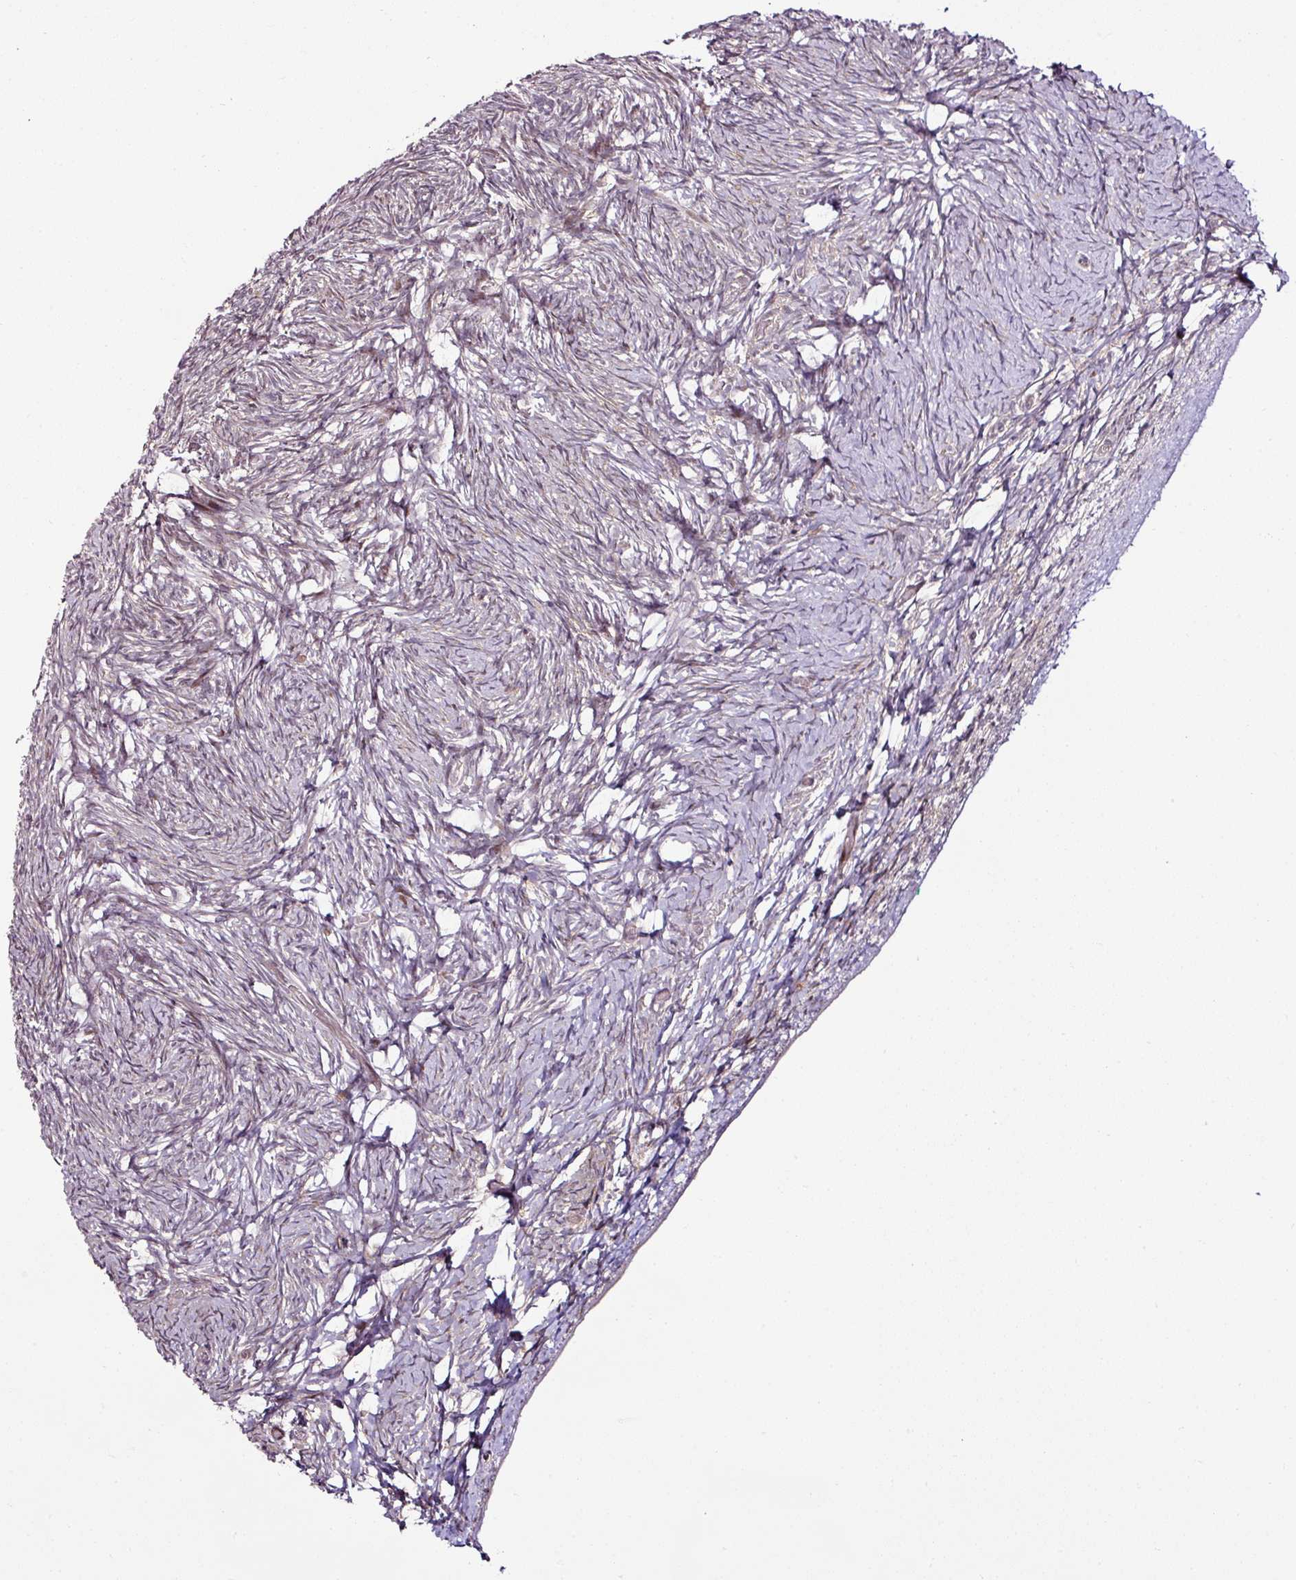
{"staining": {"intensity": "weak", "quantity": ">75%", "location": "nuclear"}, "tissue": "ovary", "cell_type": "Follicle cells", "image_type": "normal", "snomed": [{"axis": "morphology", "description": "Normal tissue, NOS"}, {"axis": "topography", "description": "Ovary"}], "caption": "This photomicrograph displays benign ovary stained with immunohistochemistry (IHC) to label a protein in brown. The nuclear of follicle cells show weak positivity for the protein. Nuclei are counter-stained blue.", "gene": "COPRS", "patient": {"sex": "female", "age": 39}}